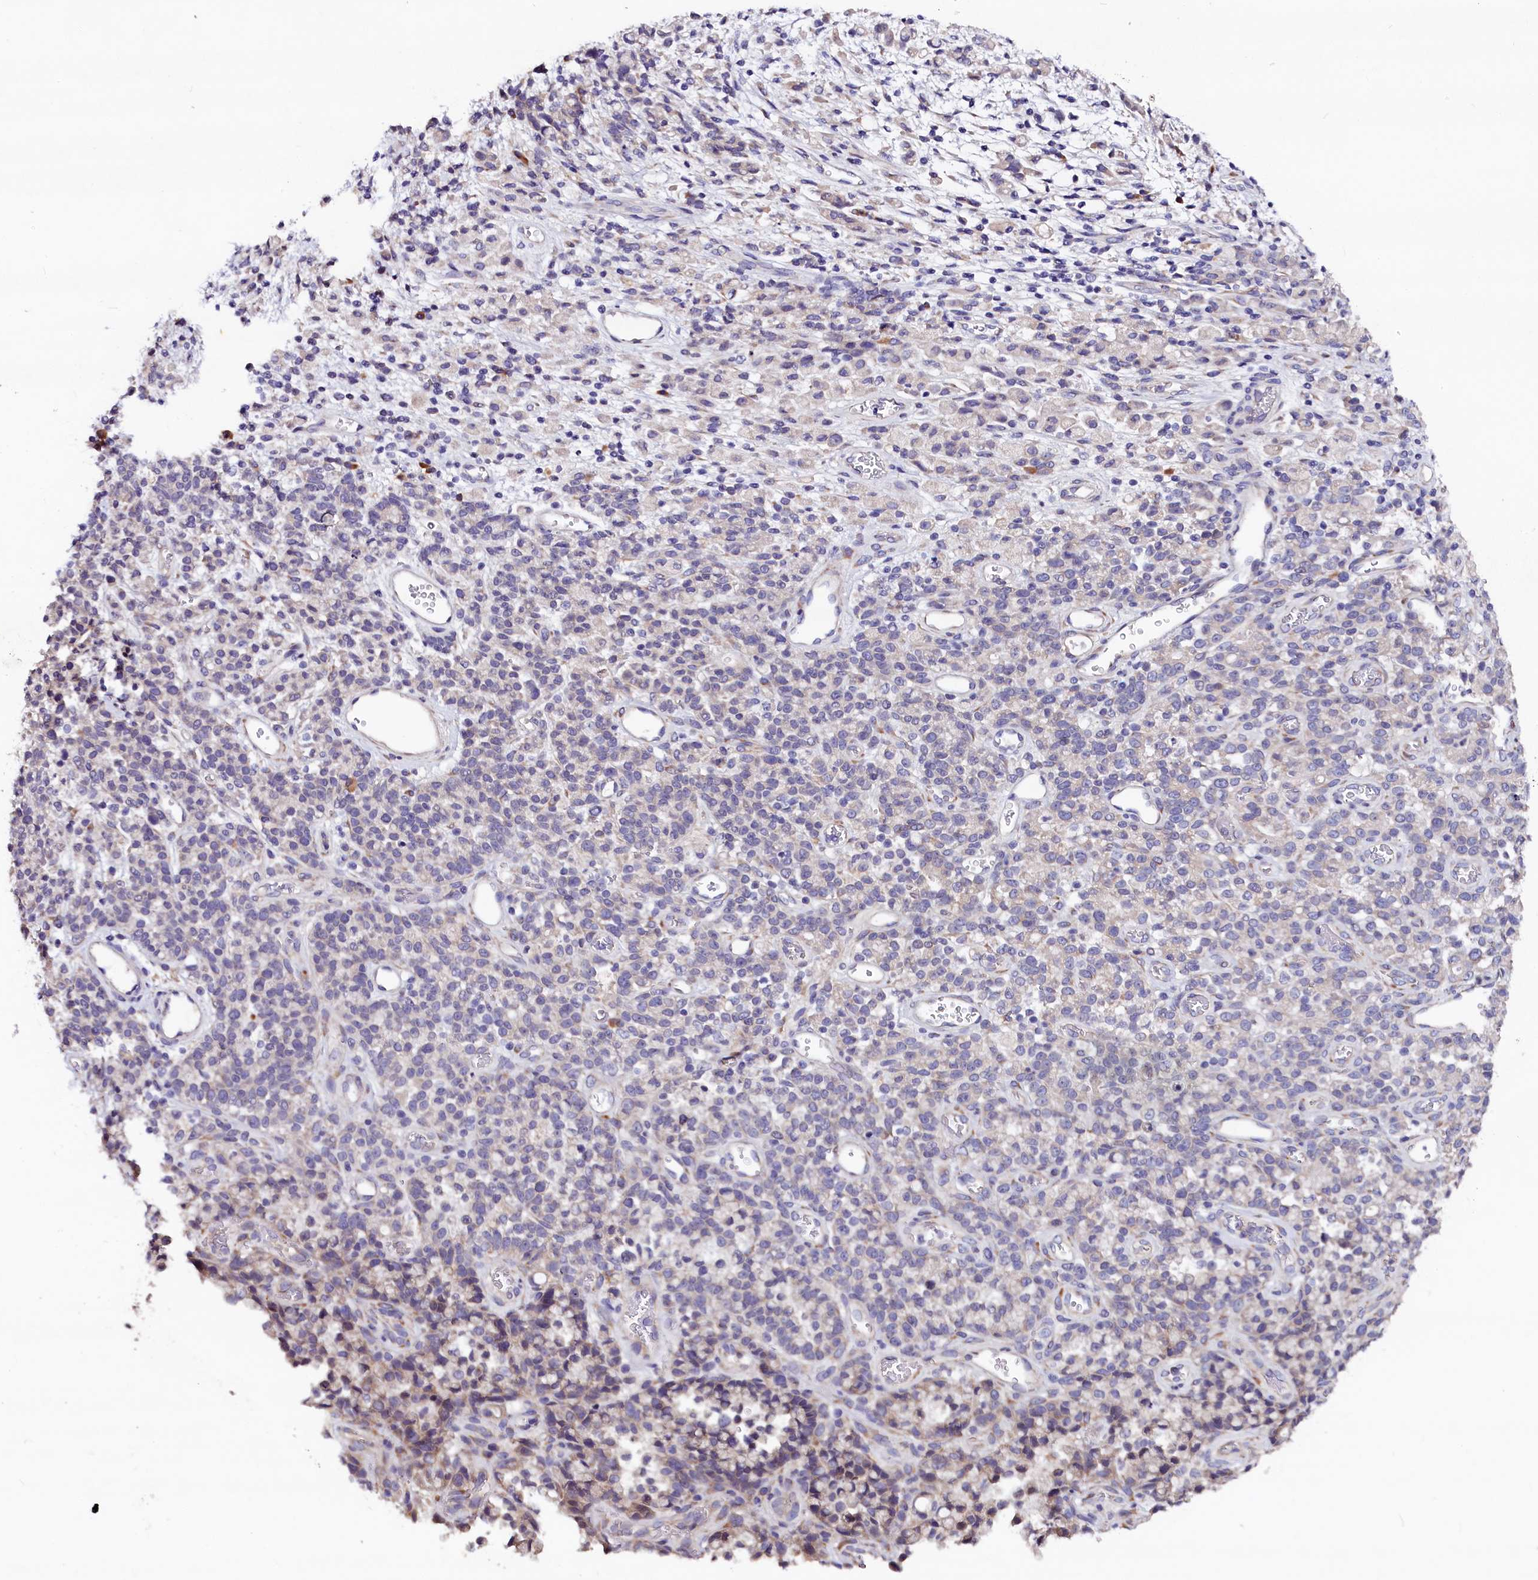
{"staining": {"intensity": "negative", "quantity": "none", "location": "none"}, "tissue": "stomach cancer", "cell_type": "Tumor cells", "image_type": "cancer", "snomed": [{"axis": "morphology", "description": "Adenocarcinoma, NOS"}, {"axis": "topography", "description": "Stomach"}], "caption": "High magnification brightfield microscopy of adenocarcinoma (stomach) stained with DAB (brown) and counterstained with hematoxylin (blue): tumor cells show no significant staining.", "gene": "ST7L", "patient": {"sex": "female", "age": 60}}